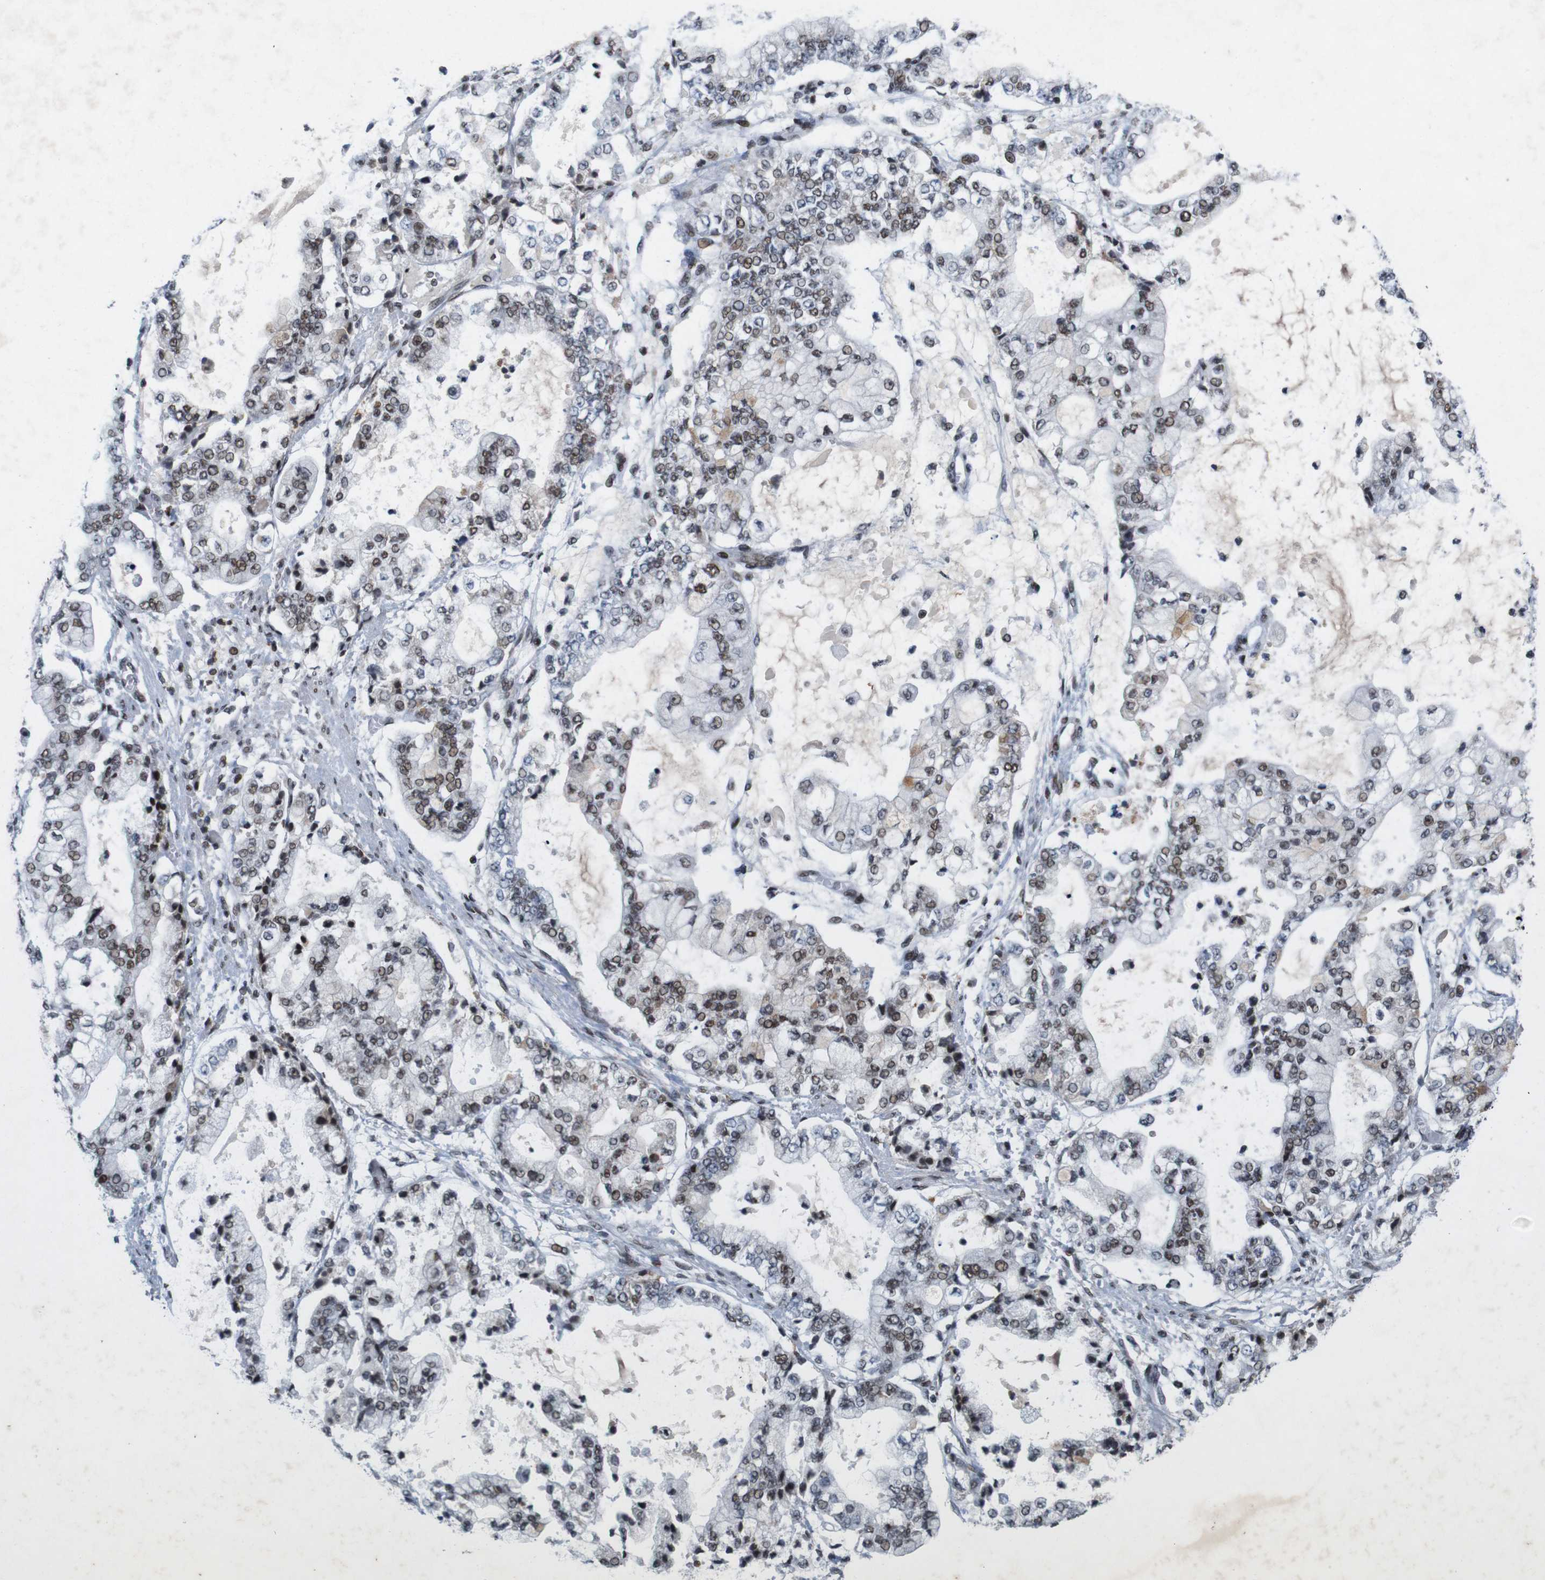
{"staining": {"intensity": "weak", "quantity": ">75%", "location": "nuclear"}, "tissue": "stomach cancer", "cell_type": "Tumor cells", "image_type": "cancer", "snomed": [{"axis": "morphology", "description": "Adenocarcinoma, NOS"}, {"axis": "topography", "description": "Stomach"}], "caption": "Stomach adenocarcinoma tissue demonstrates weak nuclear positivity in about >75% of tumor cells", "gene": "MAGEH1", "patient": {"sex": "male", "age": 76}}